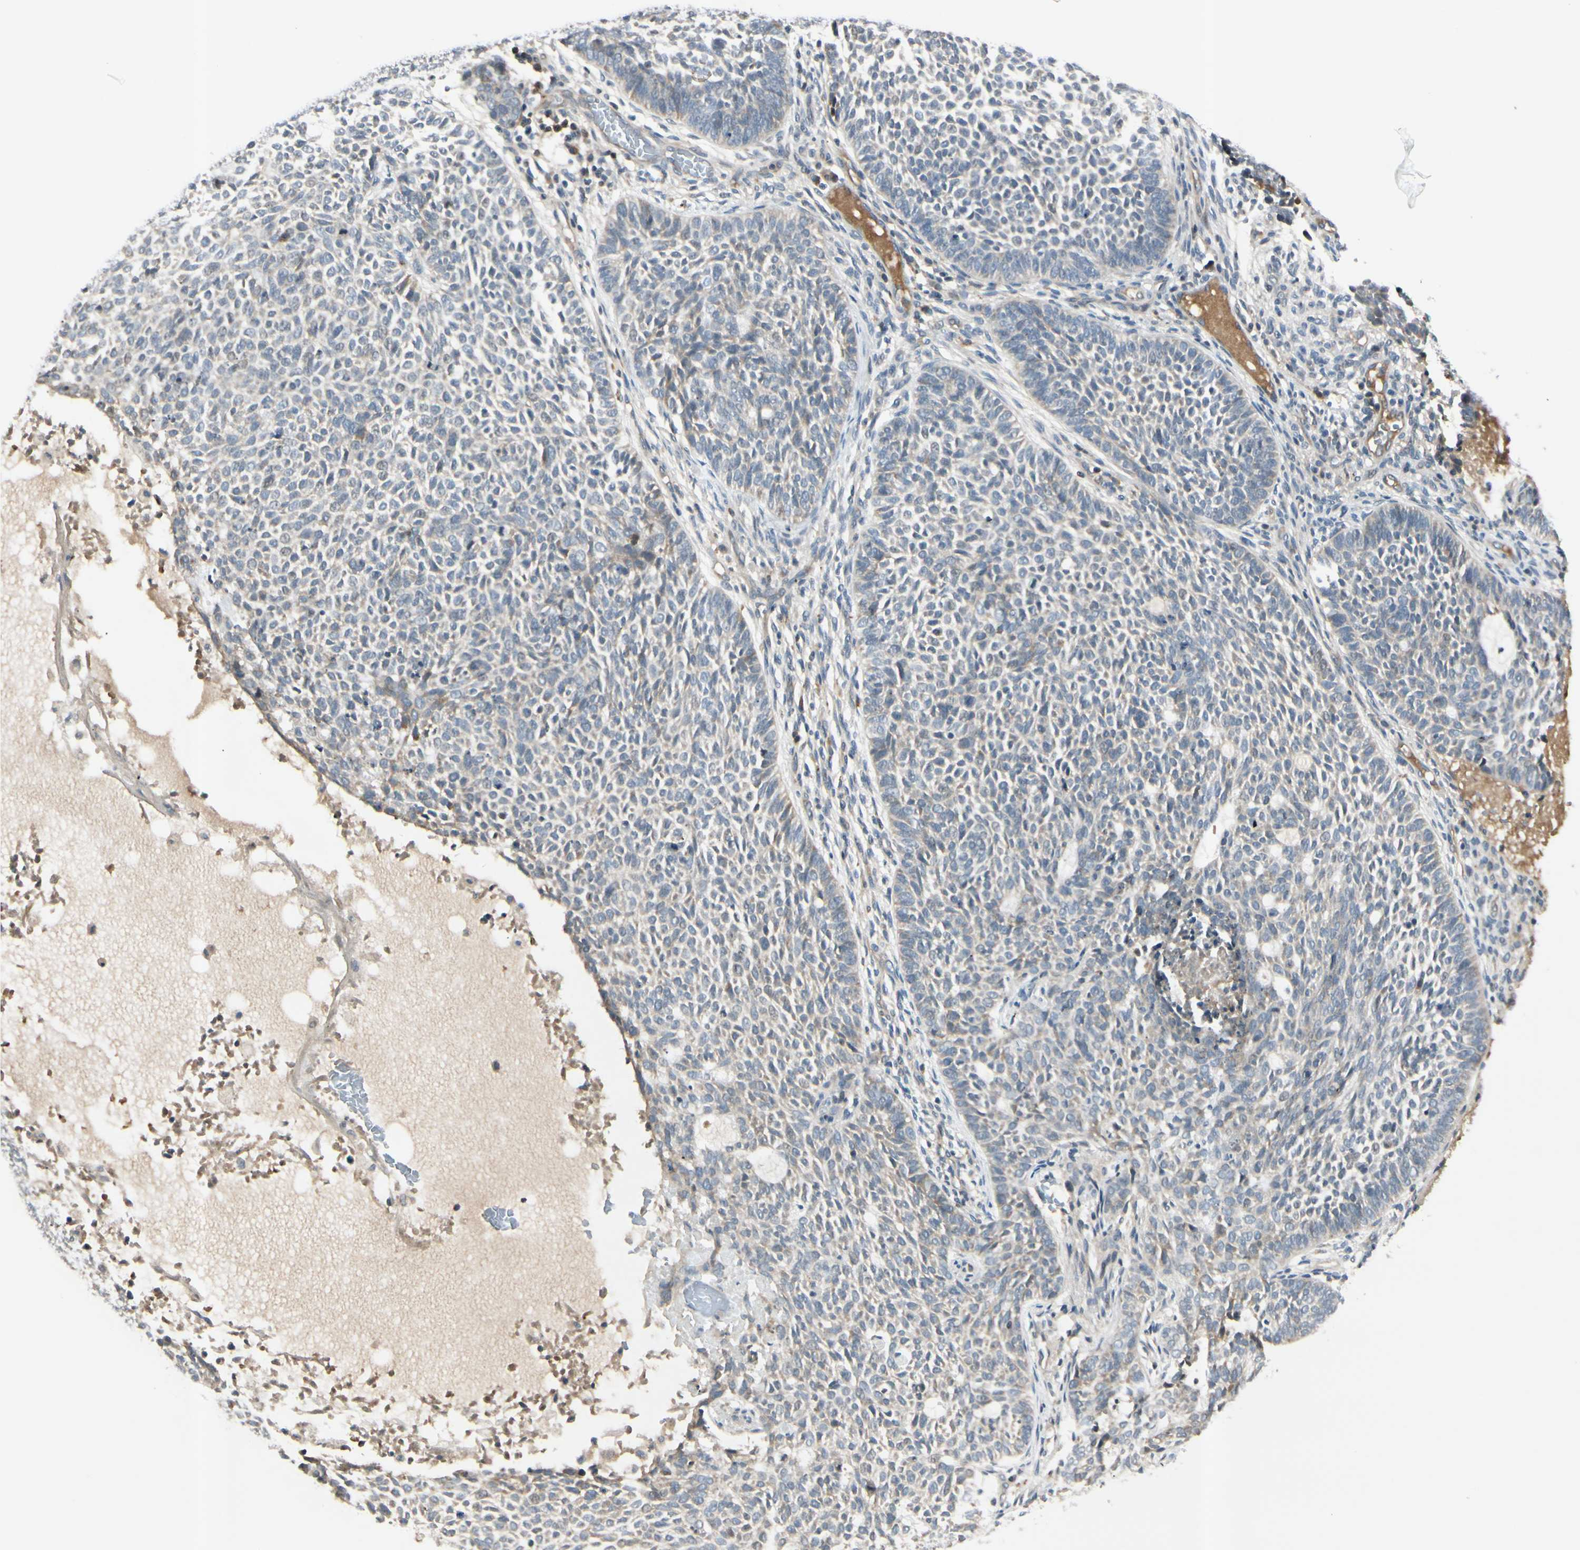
{"staining": {"intensity": "weak", "quantity": ">75%", "location": "cytoplasmic/membranous"}, "tissue": "skin cancer", "cell_type": "Tumor cells", "image_type": "cancer", "snomed": [{"axis": "morphology", "description": "Basal cell carcinoma"}, {"axis": "topography", "description": "Skin"}], "caption": "Protein staining exhibits weak cytoplasmic/membranous staining in about >75% of tumor cells in basal cell carcinoma (skin).", "gene": "ICAM5", "patient": {"sex": "male", "age": 87}}